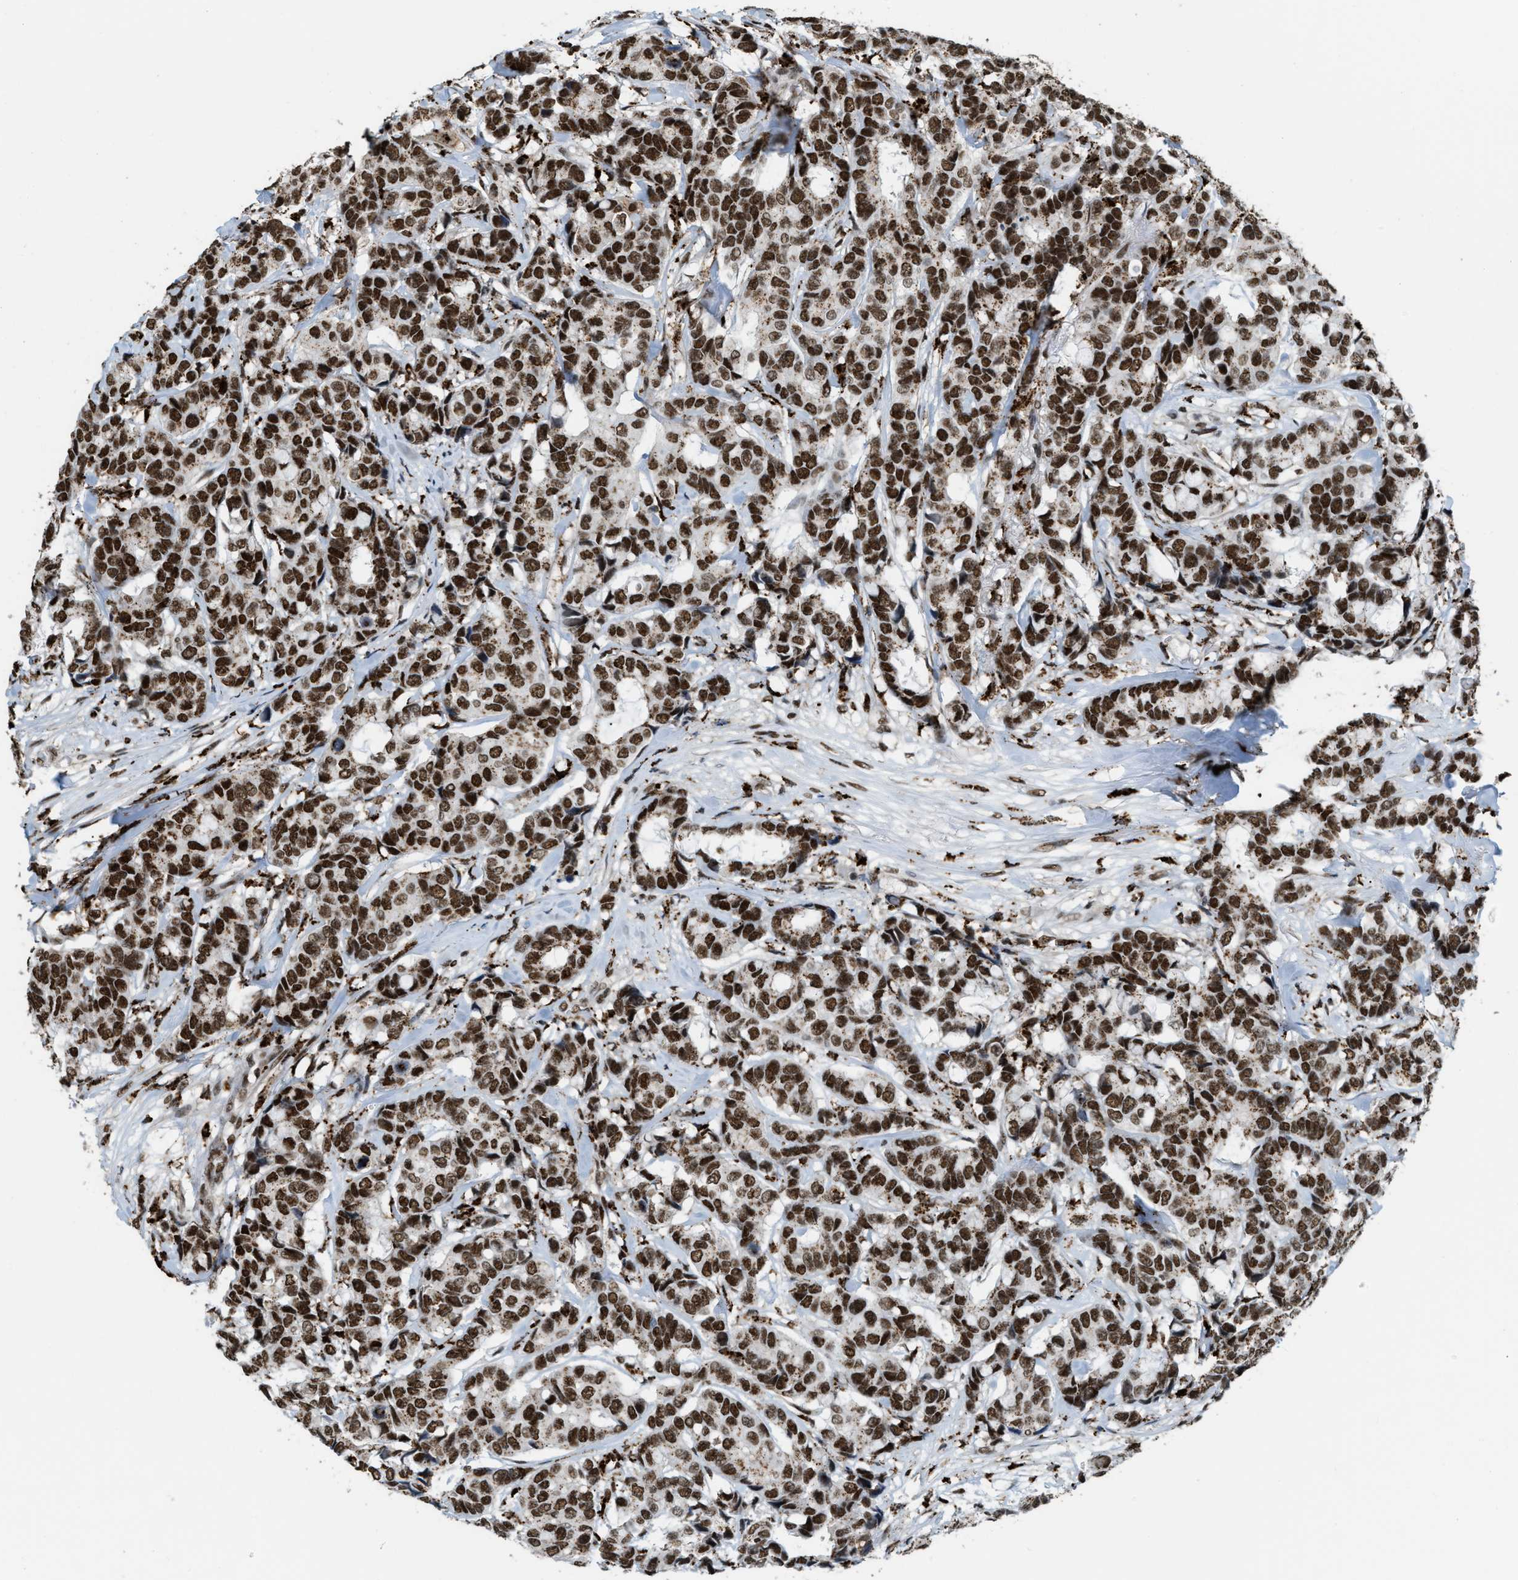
{"staining": {"intensity": "strong", "quantity": ">75%", "location": "nuclear"}, "tissue": "breast cancer", "cell_type": "Tumor cells", "image_type": "cancer", "snomed": [{"axis": "morphology", "description": "Duct carcinoma"}, {"axis": "topography", "description": "Breast"}], "caption": "There is high levels of strong nuclear positivity in tumor cells of breast cancer, as demonstrated by immunohistochemical staining (brown color).", "gene": "NUMA1", "patient": {"sex": "female", "age": 87}}